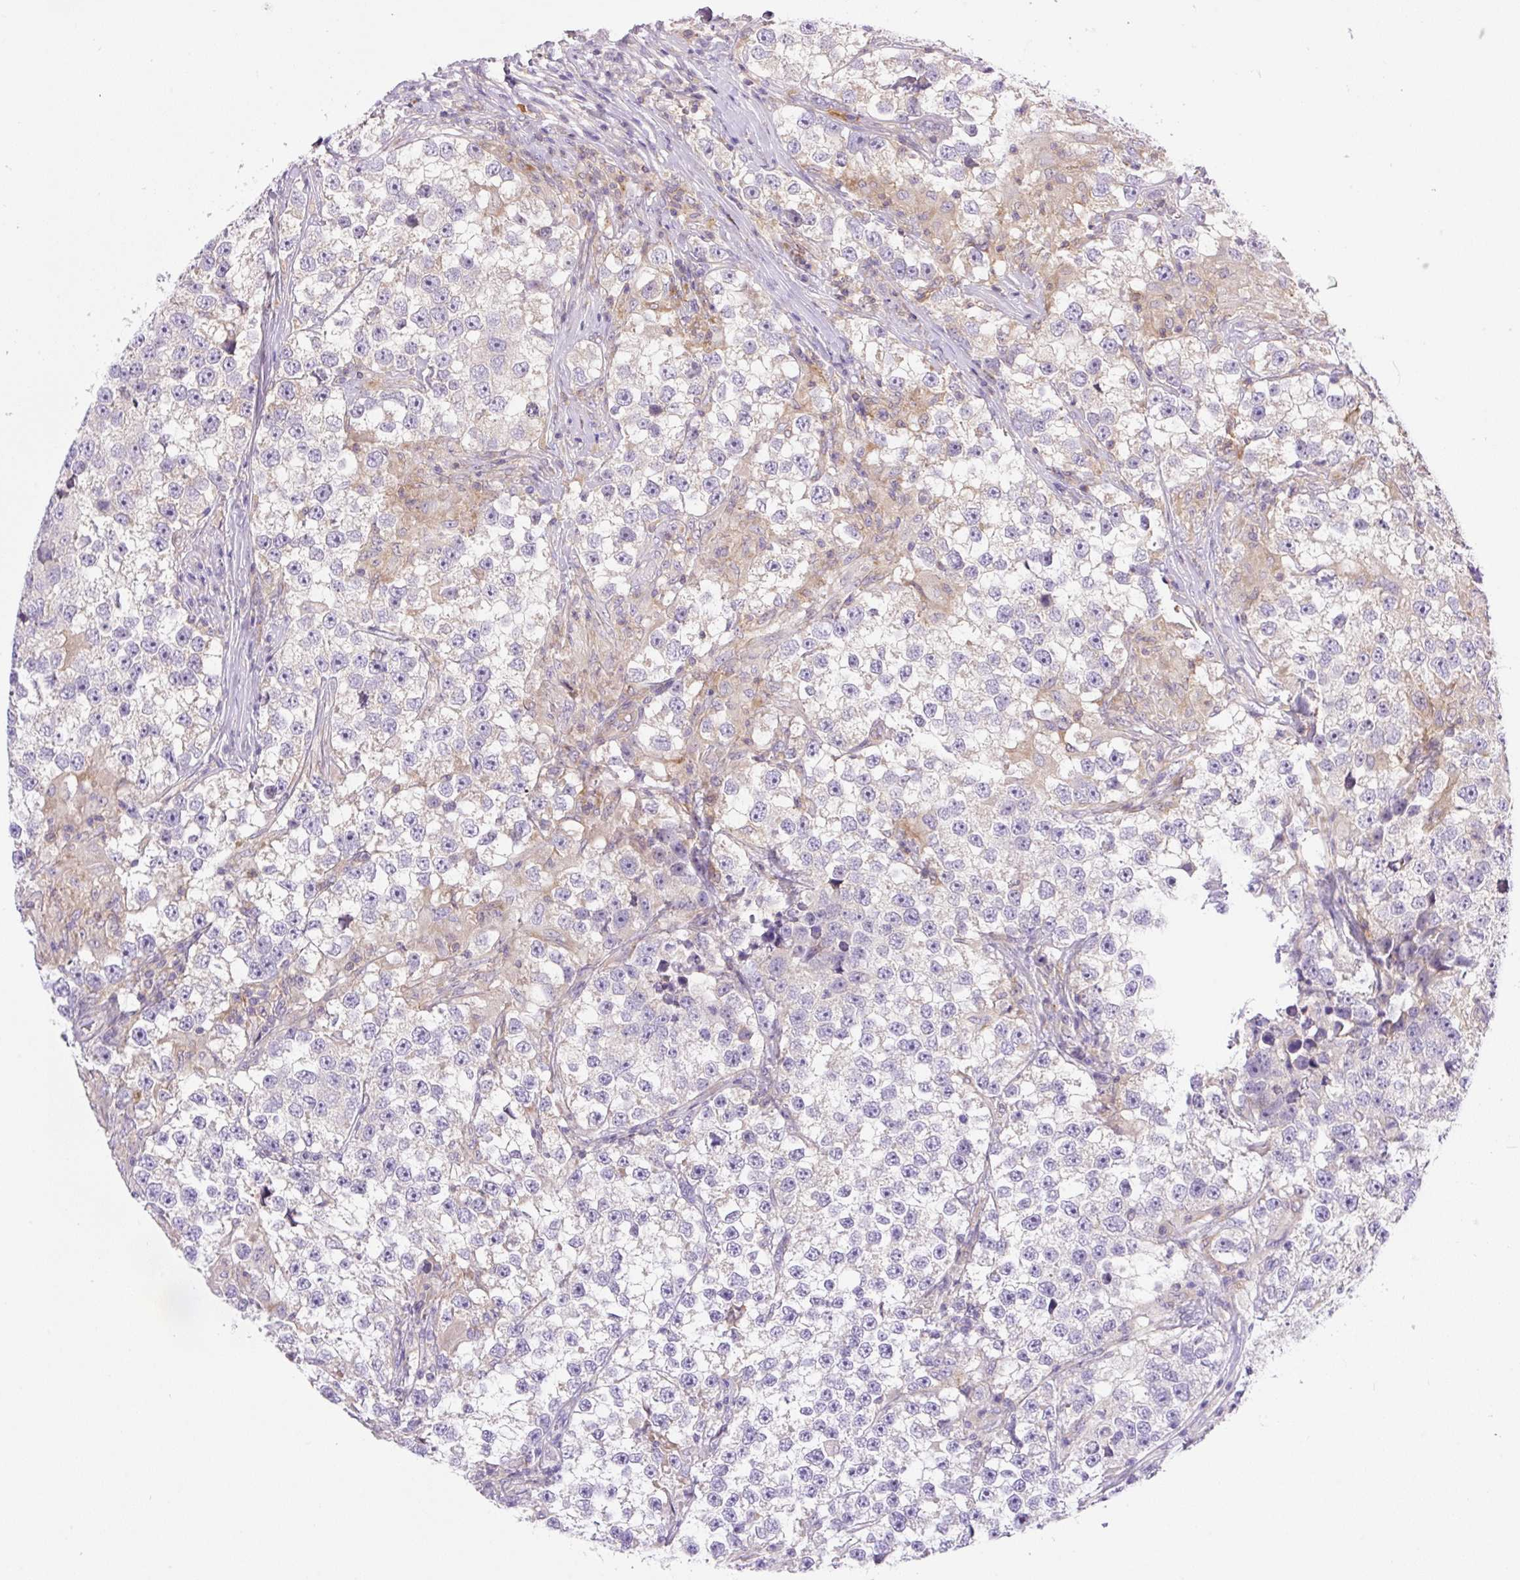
{"staining": {"intensity": "negative", "quantity": "none", "location": "none"}, "tissue": "testis cancer", "cell_type": "Tumor cells", "image_type": "cancer", "snomed": [{"axis": "morphology", "description": "Seminoma, NOS"}, {"axis": "topography", "description": "Testis"}], "caption": "Immunohistochemistry (IHC) photomicrograph of human testis seminoma stained for a protein (brown), which shows no positivity in tumor cells.", "gene": "CAMK2B", "patient": {"sex": "male", "age": 46}}